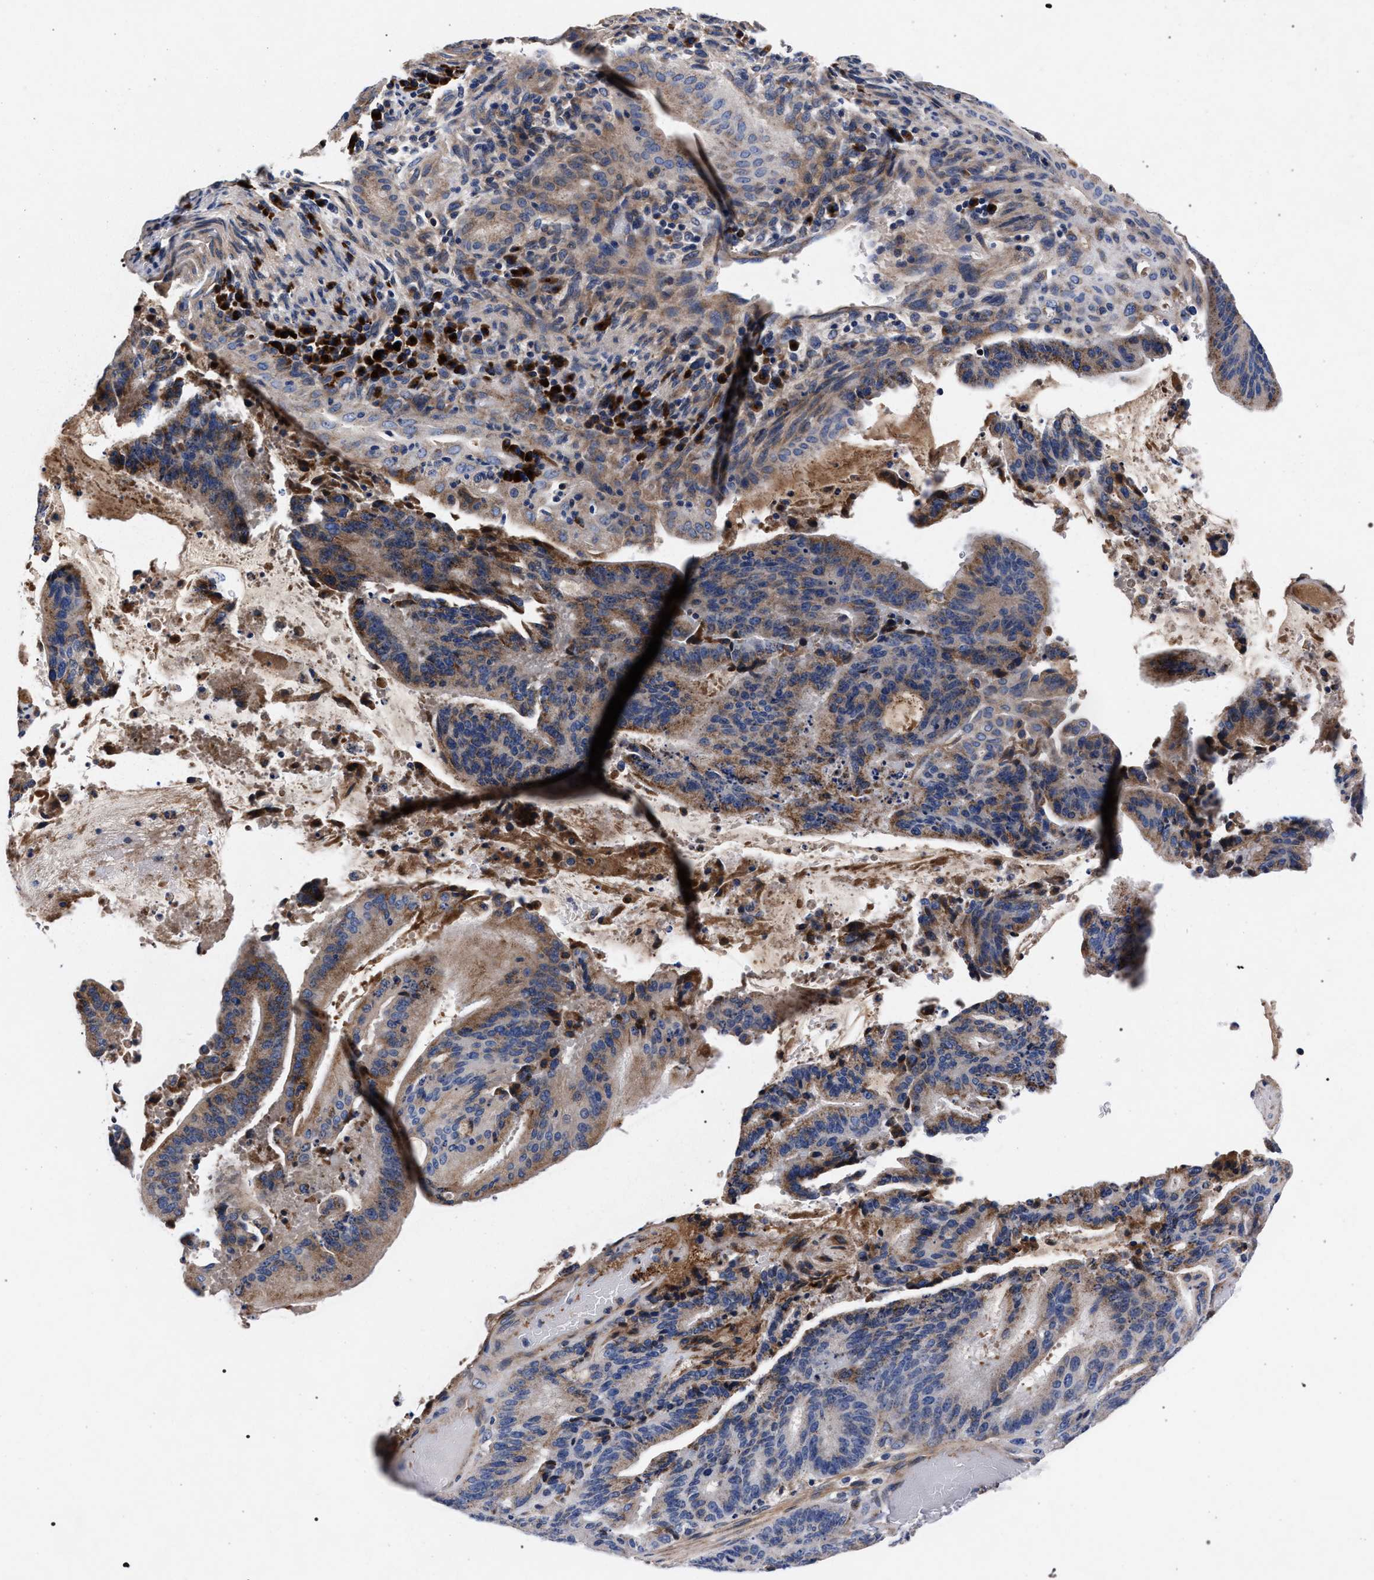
{"staining": {"intensity": "moderate", "quantity": "25%-75%", "location": "cytoplasmic/membranous"}, "tissue": "liver cancer", "cell_type": "Tumor cells", "image_type": "cancer", "snomed": [{"axis": "morphology", "description": "Normal tissue, NOS"}, {"axis": "morphology", "description": "Cholangiocarcinoma"}, {"axis": "topography", "description": "Liver"}, {"axis": "topography", "description": "Peripheral nerve tissue"}], "caption": "Human cholangiocarcinoma (liver) stained with a protein marker demonstrates moderate staining in tumor cells.", "gene": "ACOX1", "patient": {"sex": "female", "age": 73}}